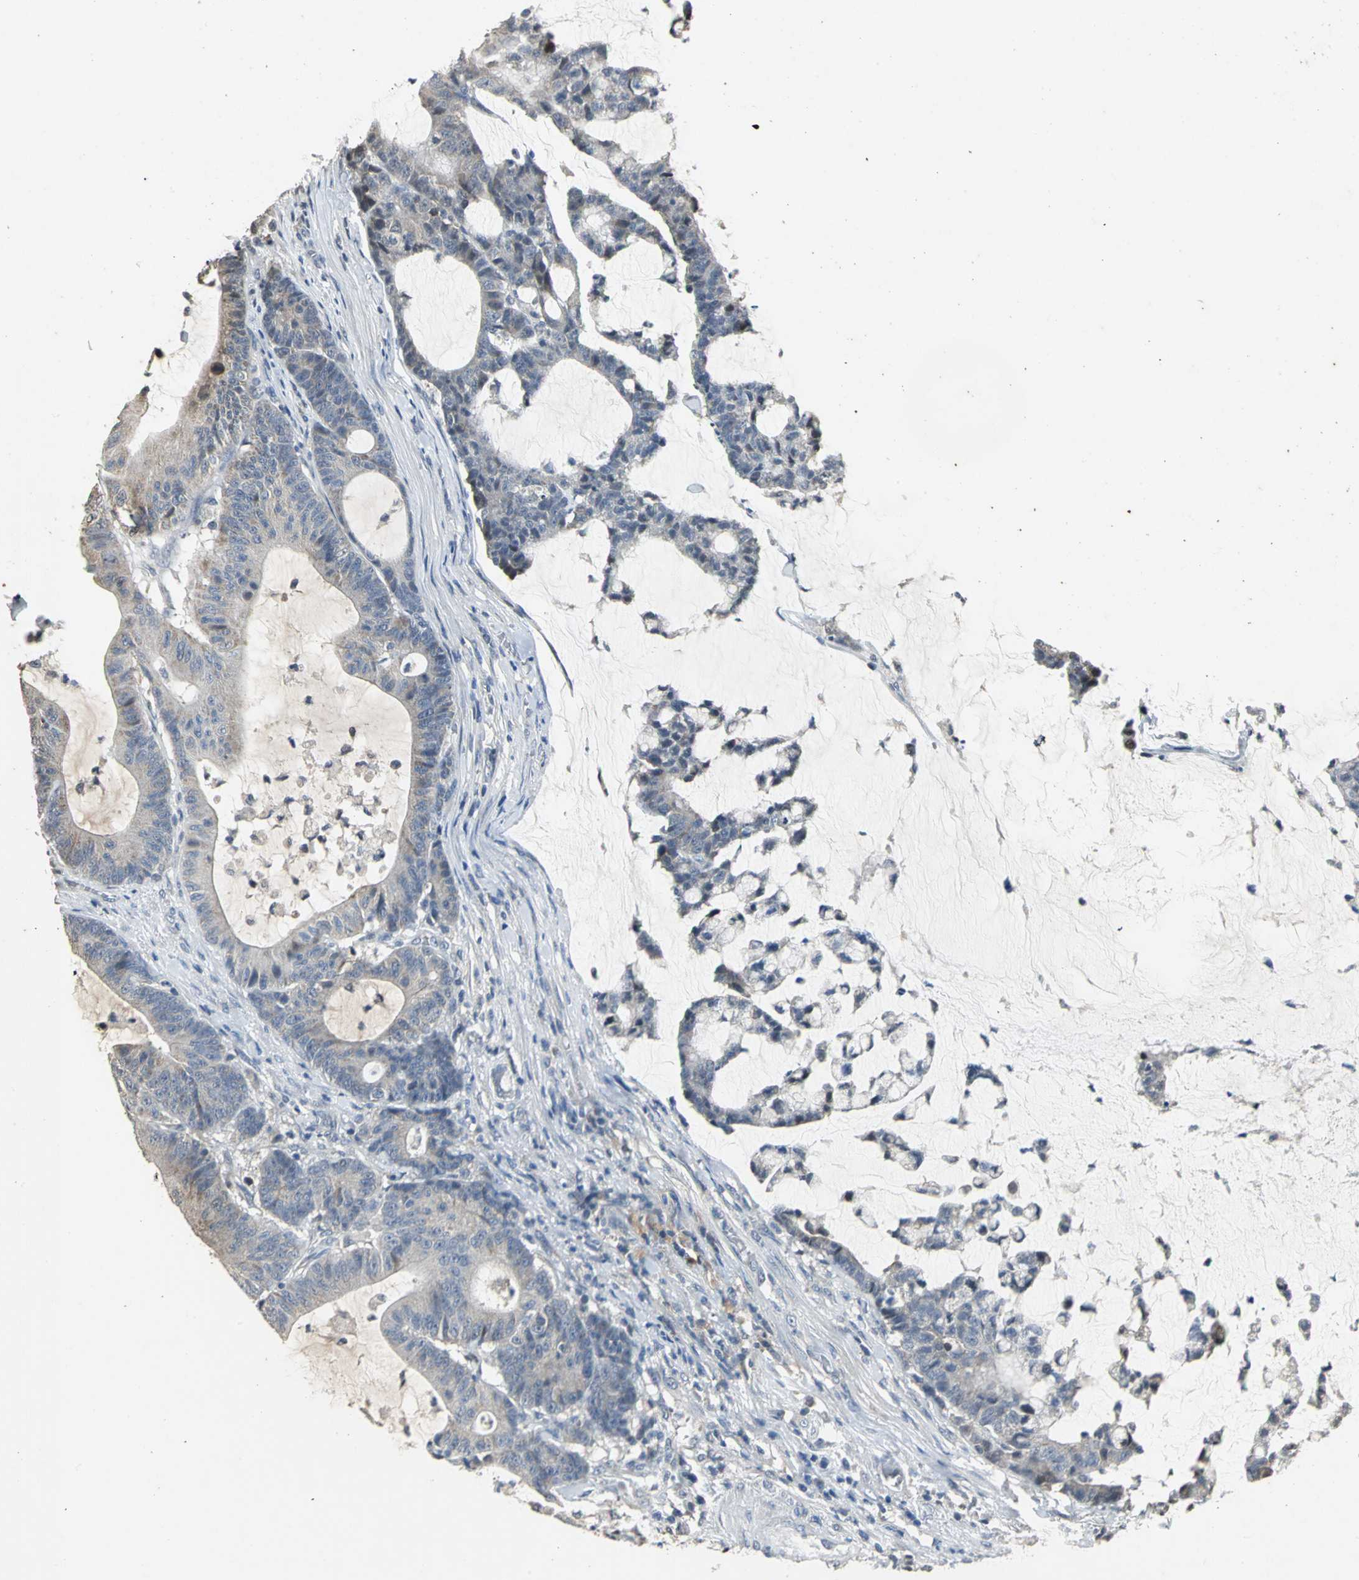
{"staining": {"intensity": "weak", "quantity": ">75%", "location": "cytoplasmic/membranous"}, "tissue": "colorectal cancer", "cell_type": "Tumor cells", "image_type": "cancer", "snomed": [{"axis": "morphology", "description": "Adenocarcinoma, NOS"}, {"axis": "topography", "description": "Colon"}], "caption": "A brown stain highlights weak cytoplasmic/membranous expression of a protein in human adenocarcinoma (colorectal) tumor cells. The protein of interest is stained brown, and the nuclei are stained in blue (DAB IHC with brightfield microscopy, high magnification).", "gene": "JADE3", "patient": {"sex": "female", "age": 84}}